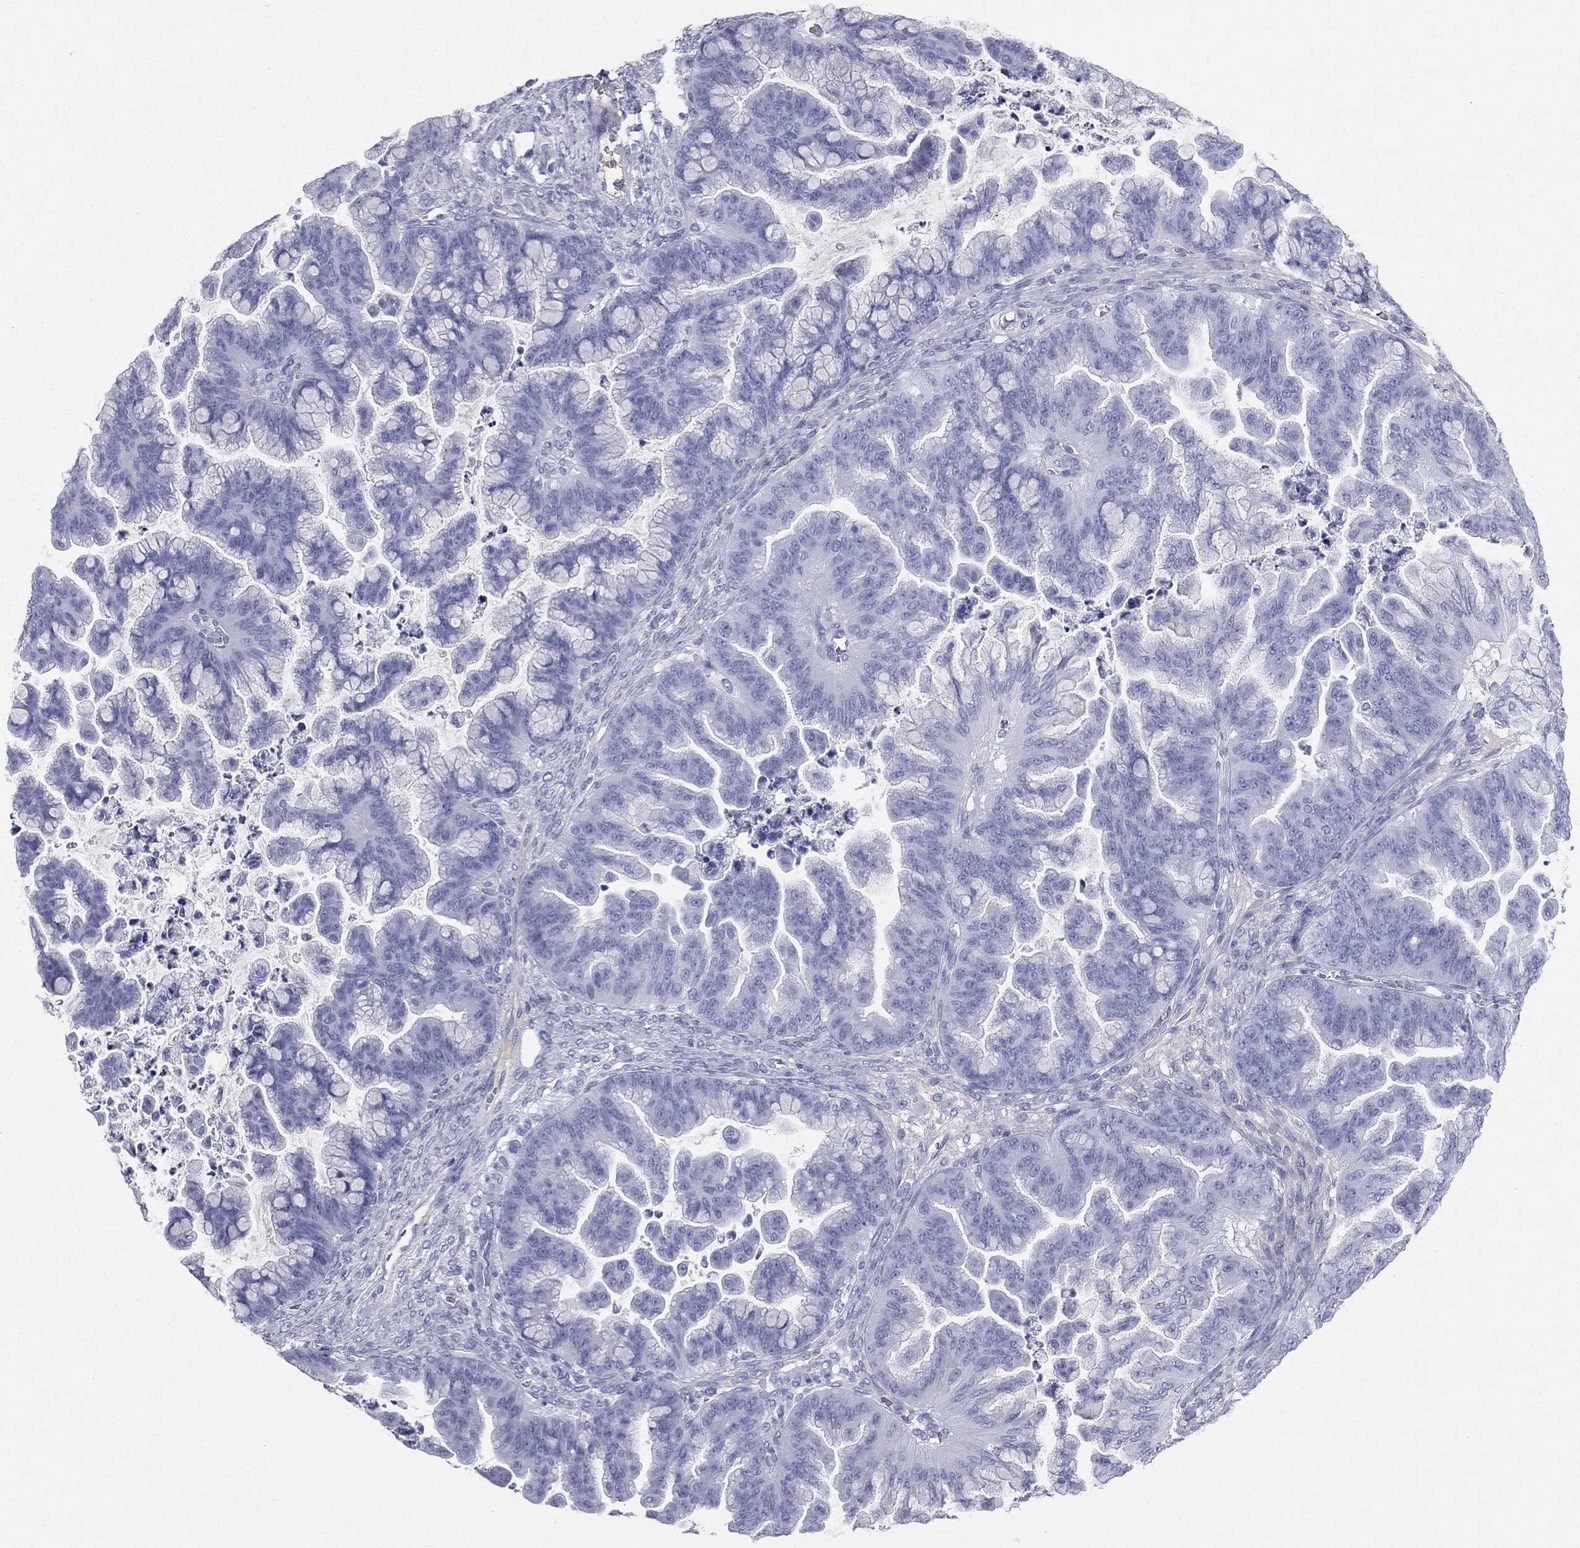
{"staining": {"intensity": "negative", "quantity": "none", "location": "none"}, "tissue": "ovarian cancer", "cell_type": "Tumor cells", "image_type": "cancer", "snomed": [{"axis": "morphology", "description": "Cystadenocarcinoma, mucinous, NOS"}, {"axis": "topography", "description": "Ovary"}], "caption": "Immunohistochemical staining of human mucinous cystadenocarcinoma (ovarian) shows no significant positivity in tumor cells.", "gene": "HP", "patient": {"sex": "female", "age": 67}}